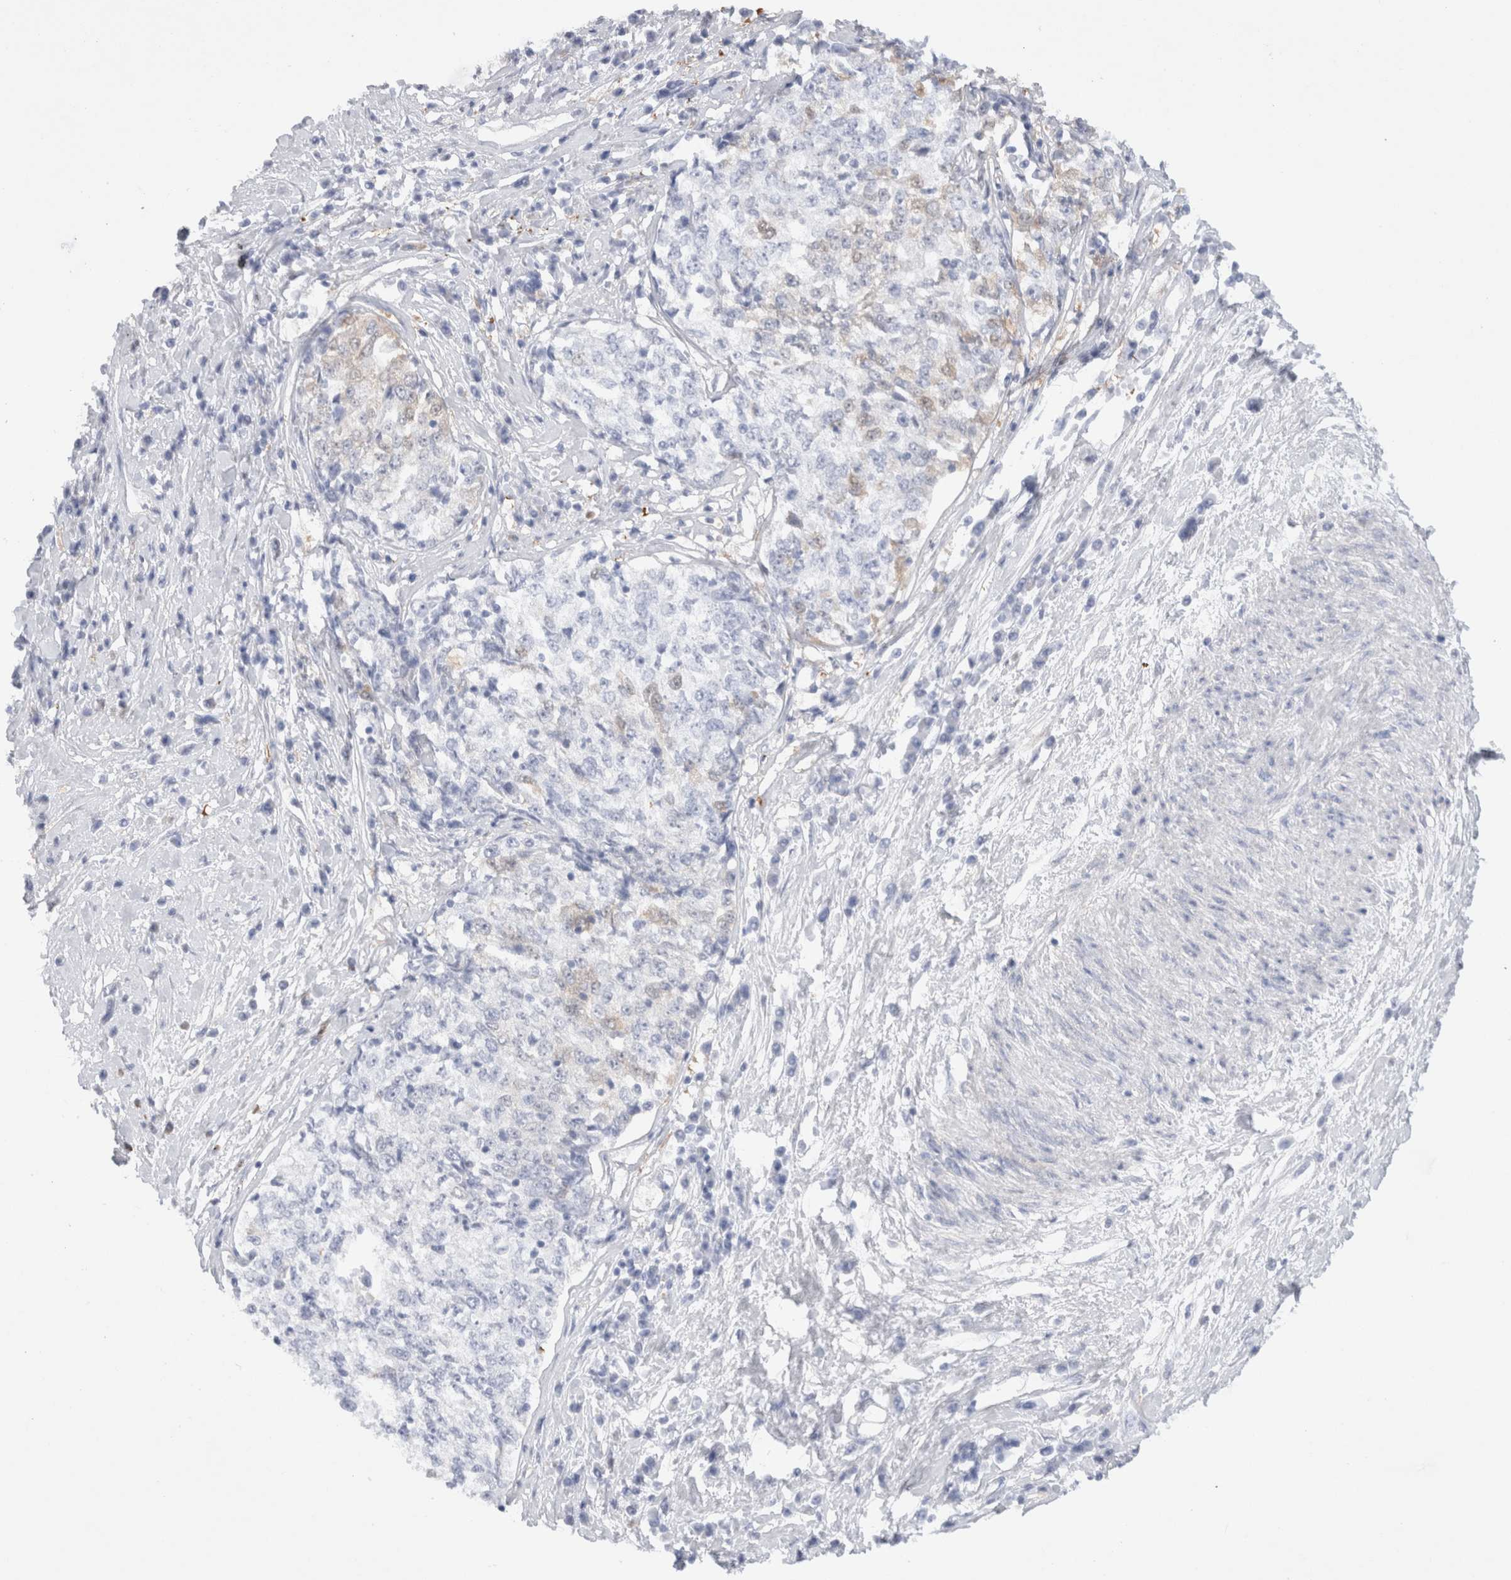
{"staining": {"intensity": "negative", "quantity": "none", "location": "none"}, "tissue": "cervical cancer", "cell_type": "Tumor cells", "image_type": "cancer", "snomed": [{"axis": "morphology", "description": "Squamous cell carcinoma, NOS"}, {"axis": "topography", "description": "Cervix"}], "caption": "There is no significant staining in tumor cells of cervical cancer.", "gene": "NAPEPLD", "patient": {"sex": "female", "age": 57}}